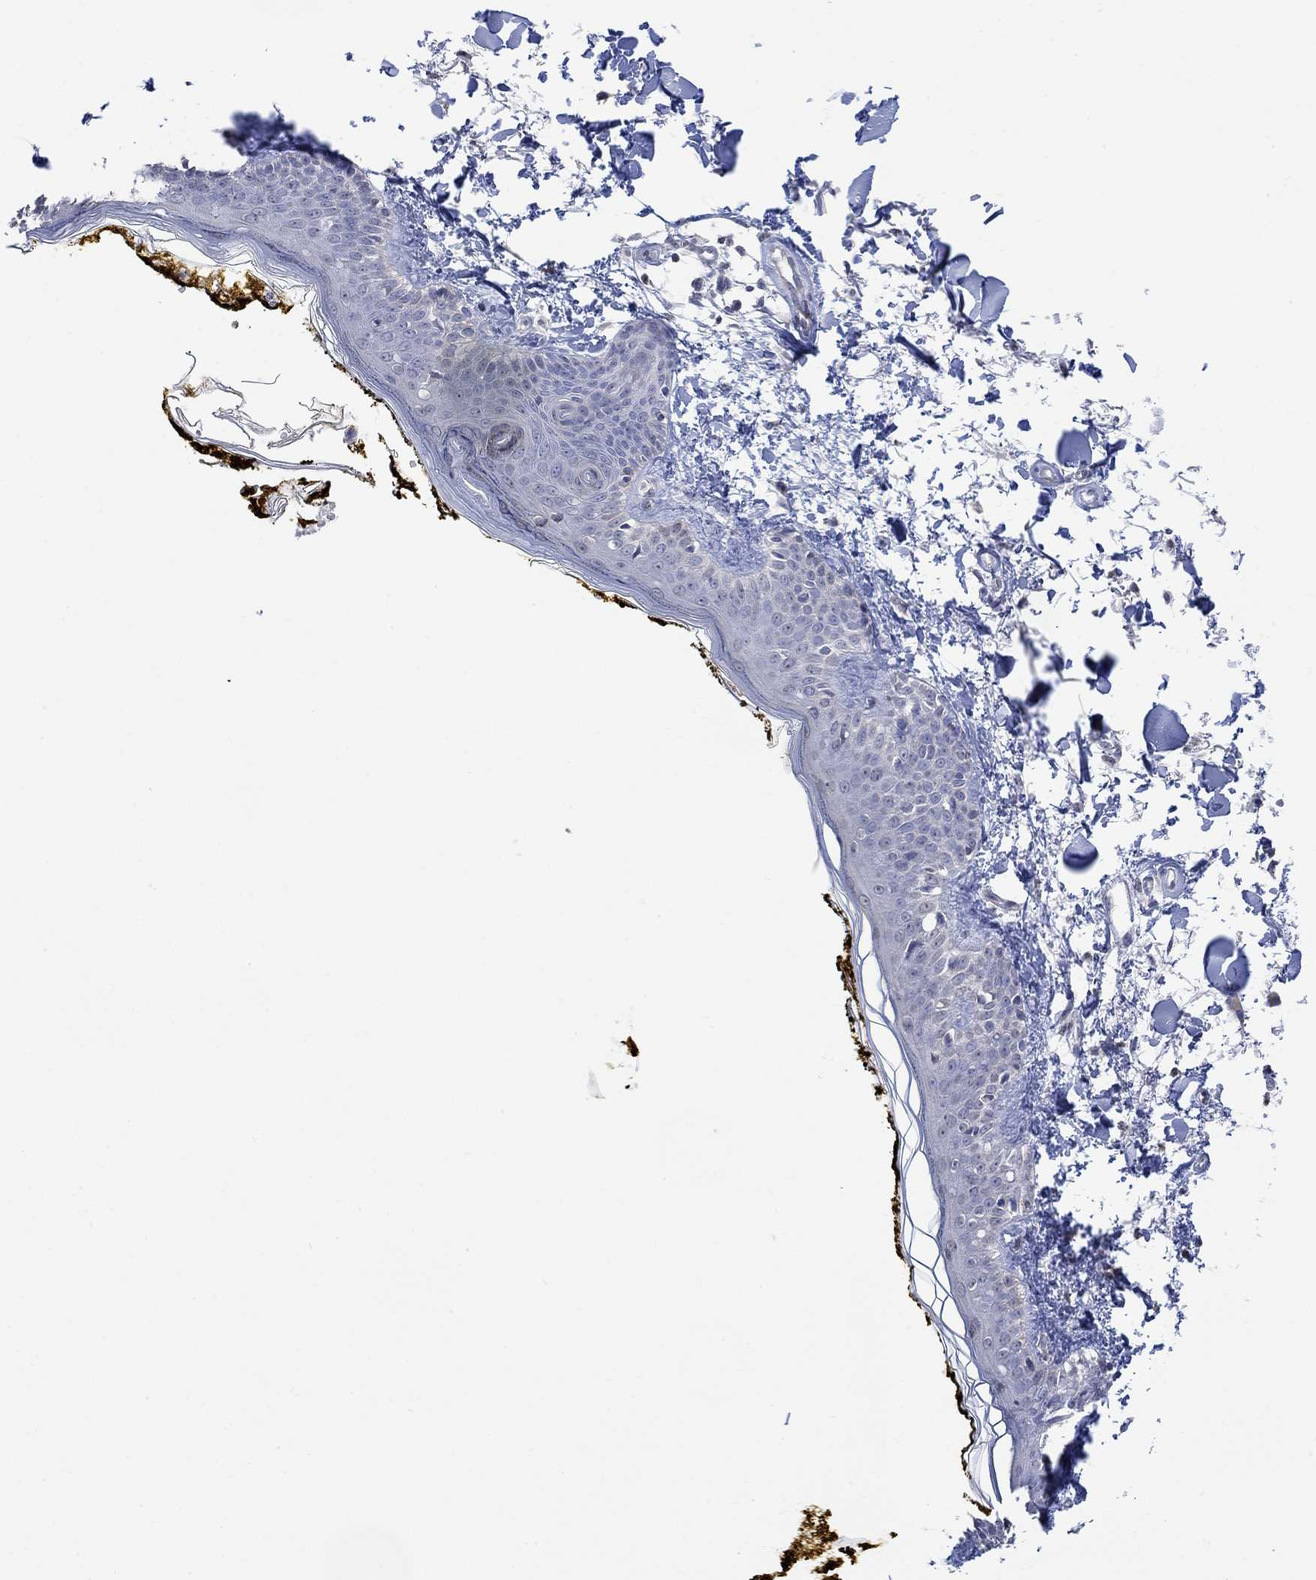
{"staining": {"intensity": "negative", "quantity": "none", "location": "none"}, "tissue": "skin", "cell_type": "Fibroblasts", "image_type": "normal", "snomed": [{"axis": "morphology", "description": "Normal tissue, NOS"}, {"axis": "topography", "description": "Skin"}], "caption": "Protein analysis of unremarkable skin demonstrates no significant expression in fibroblasts.", "gene": "TMEM255A", "patient": {"sex": "male", "age": 76}}